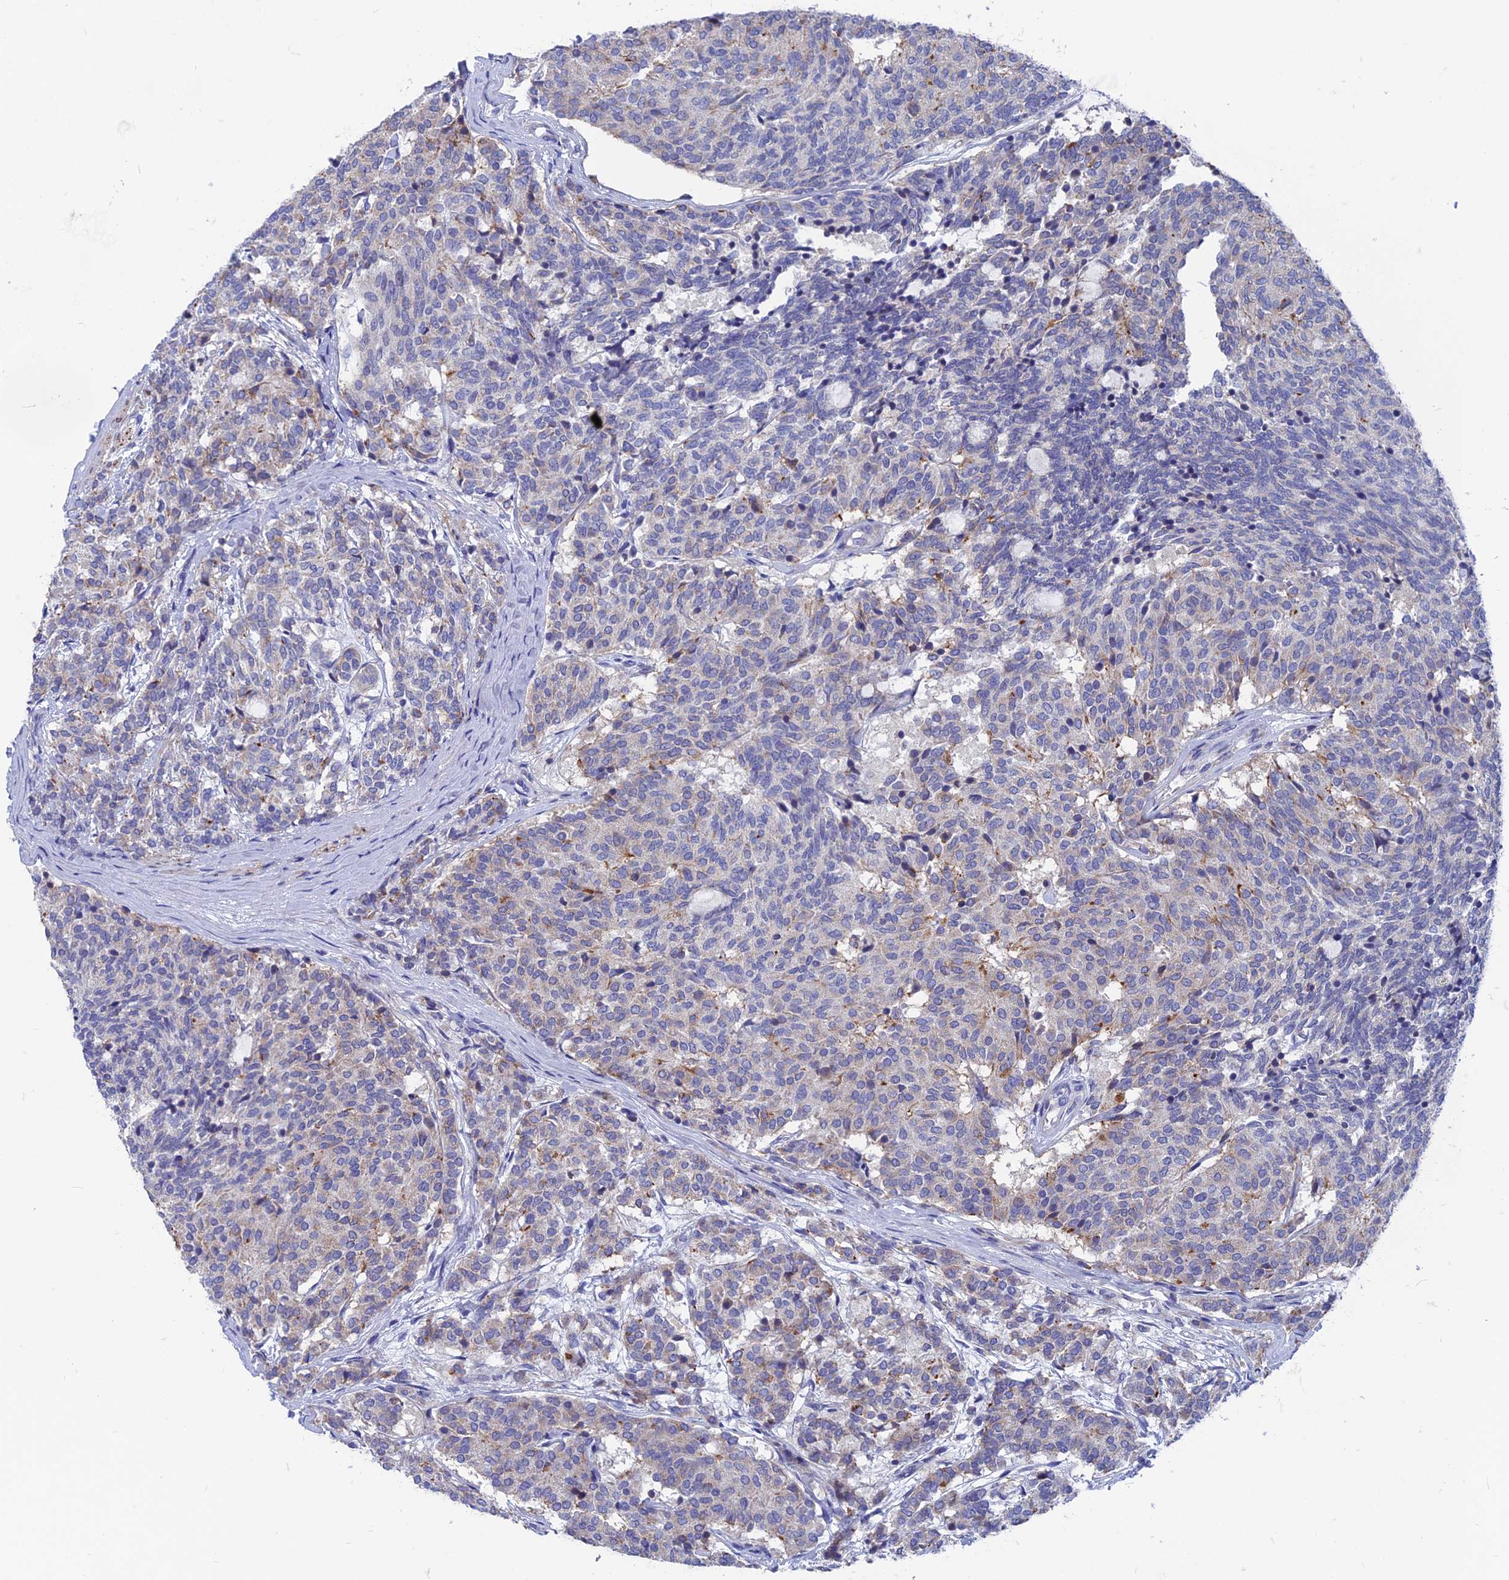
{"staining": {"intensity": "negative", "quantity": "none", "location": "none"}, "tissue": "carcinoid", "cell_type": "Tumor cells", "image_type": "cancer", "snomed": [{"axis": "morphology", "description": "Carcinoid, malignant, NOS"}, {"axis": "topography", "description": "Pancreas"}], "caption": "Immunohistochemistry (IHC) image of neoplastic tissue: human malignant carcinoid stained with DAB displays no significant protein positivity in tumor cells. Brightfield microscopy of immunohistochemistry (IHC) stained with DAB (3,3'-diaminobenzidine) (brown) and hematoxylin (blue), captured at high magnification.", "gene": "AK4", "patient": {"sex": "female", "age": 54}}